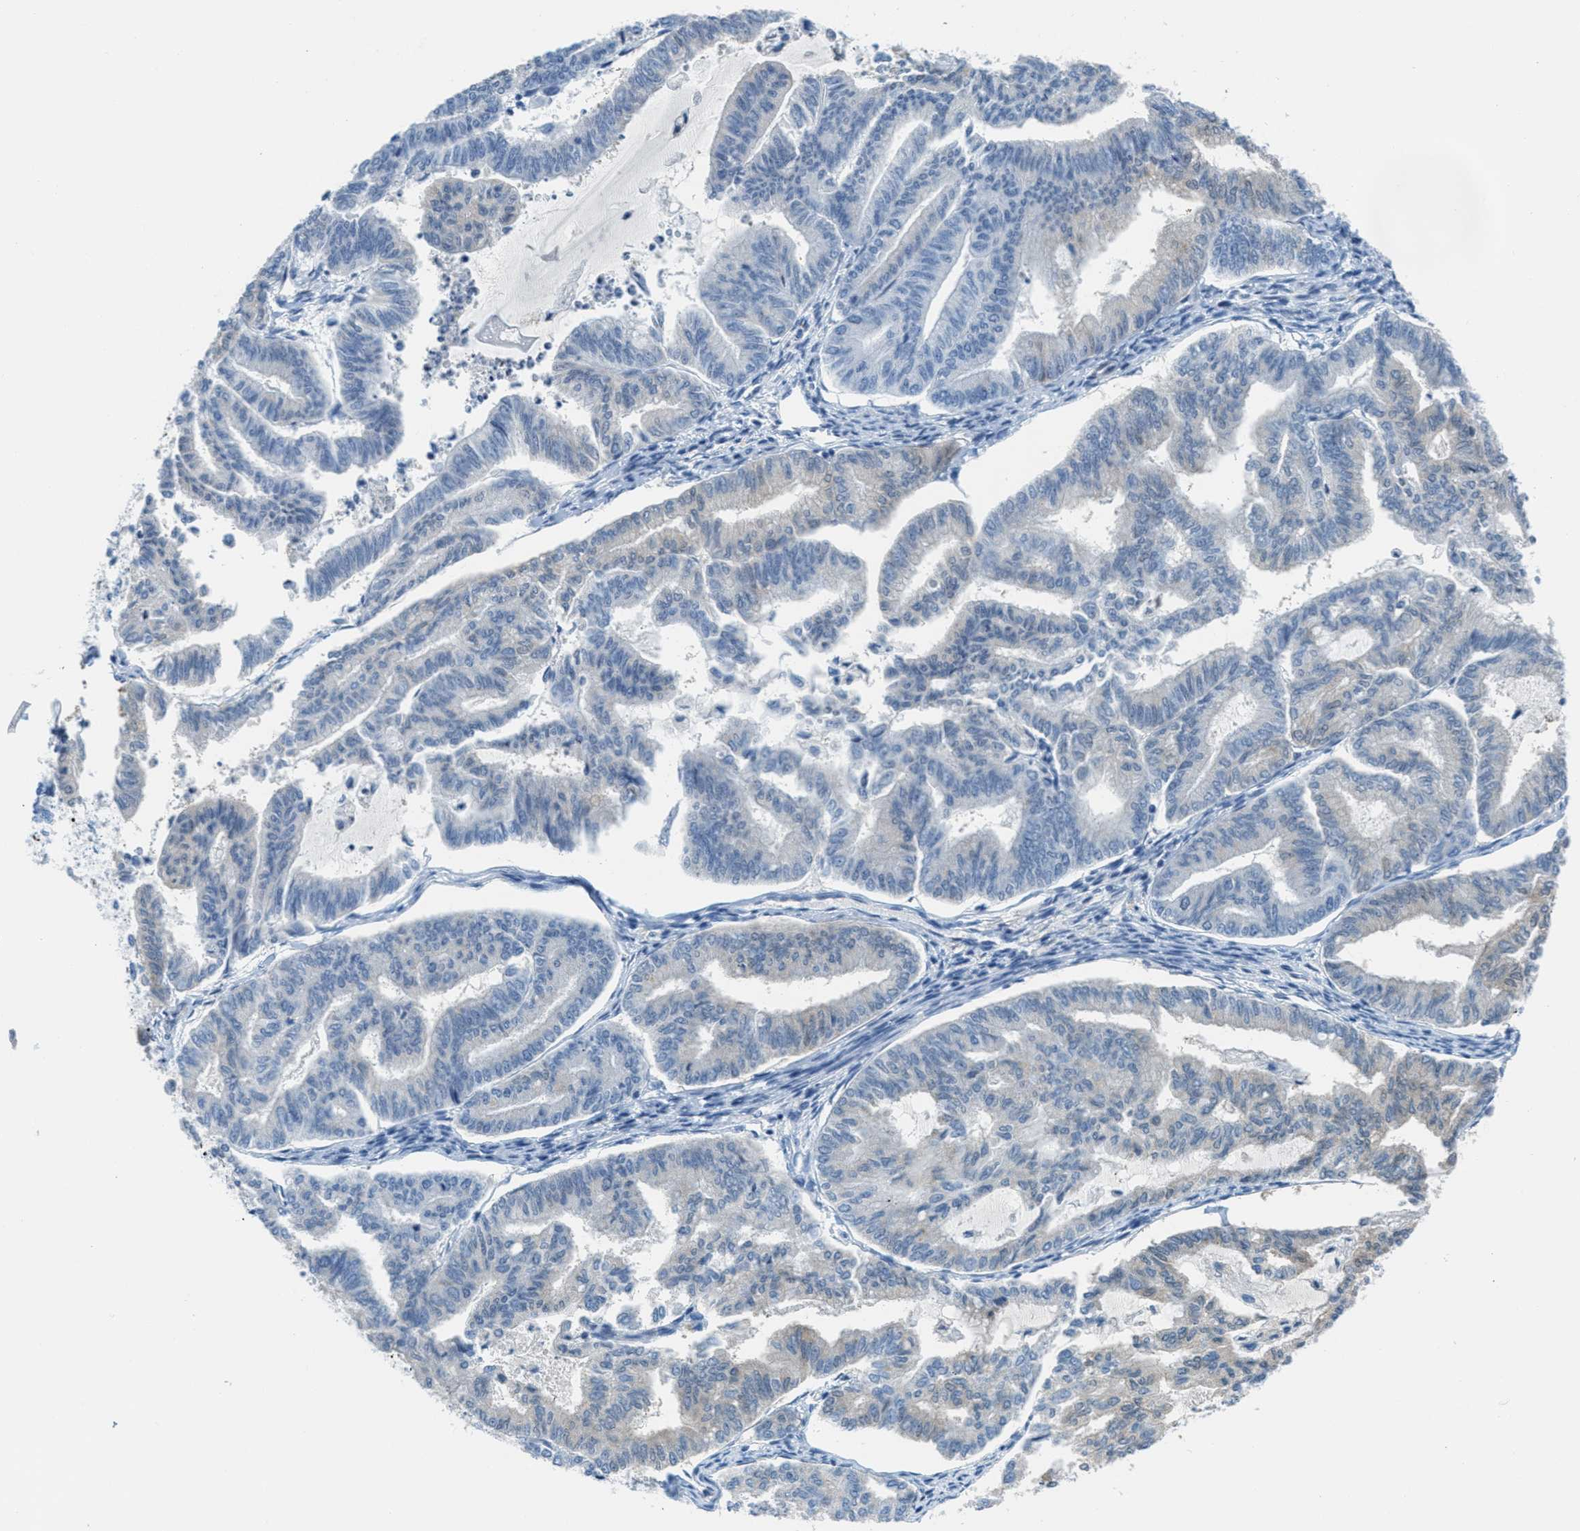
{"staining": {"intensity": "weak", "quantity": "<25%", "location": "cytoplasmic/membranous"}, "tissue": "endometrial cancer", "cell_type": "Tumor cells", "image_type": "cancer", "snomed": [{"axis": "morphology", "description": "Adenocarcinoma, NOS"}, {"axis": "topography", "description": "Endometrium"}], "caption": "Tumor cells are negative for protein expression in human endometrial cancer. (IHC, brightfield microscopy, high magnification).", "gene": "MAPRE2", "patient": {"sex": "female", "age": 79}}